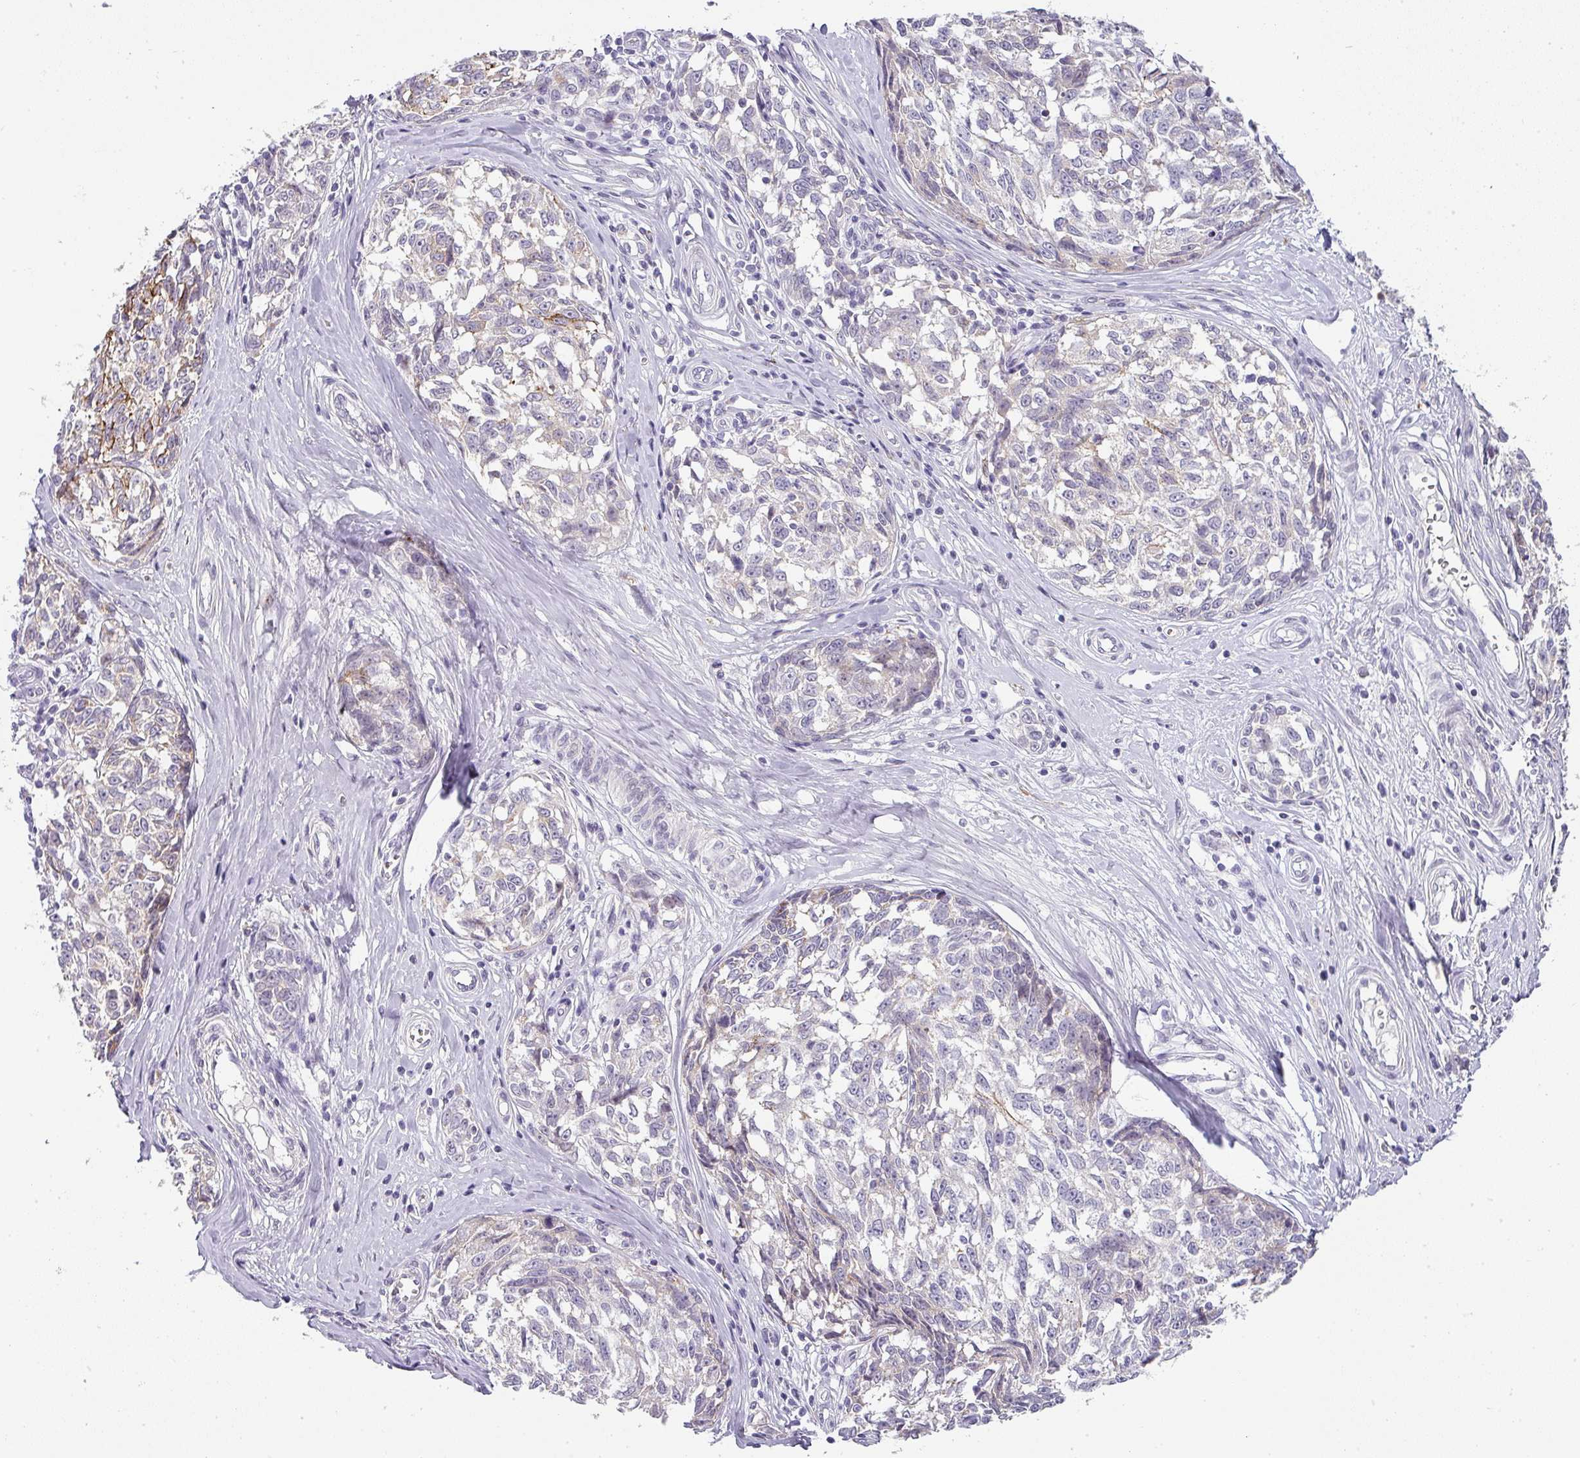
{"staining": {"intensity": "moderate", "quantity": "<25%", "location": "cytoplasmic/membranous"}, "tissue": "melanoma", "cell_type": "Tumor cells", "image_type": "cancer", "snomed": [{"axis": "morphology", "description": "Normal tissue, NOS"}, {"axis": "morphology", "description": "Malignant melanoma, NOS"}, {"axis": "topography", "description": "Skin"}], "caption": "IHC staining of malignant melanoma, which exhibits low levels of moderate cytoplasmic/membranous expression in approximately <25% of tumor cells indicating moderate cytoplasmic/membranous protein expression. The staining was performed using DAB (brown) for protein detection and nuclei were counterstained in hematoxylin (blue).", "gene": "BTLA", "patient": {"sex": "female", "age": 64}}